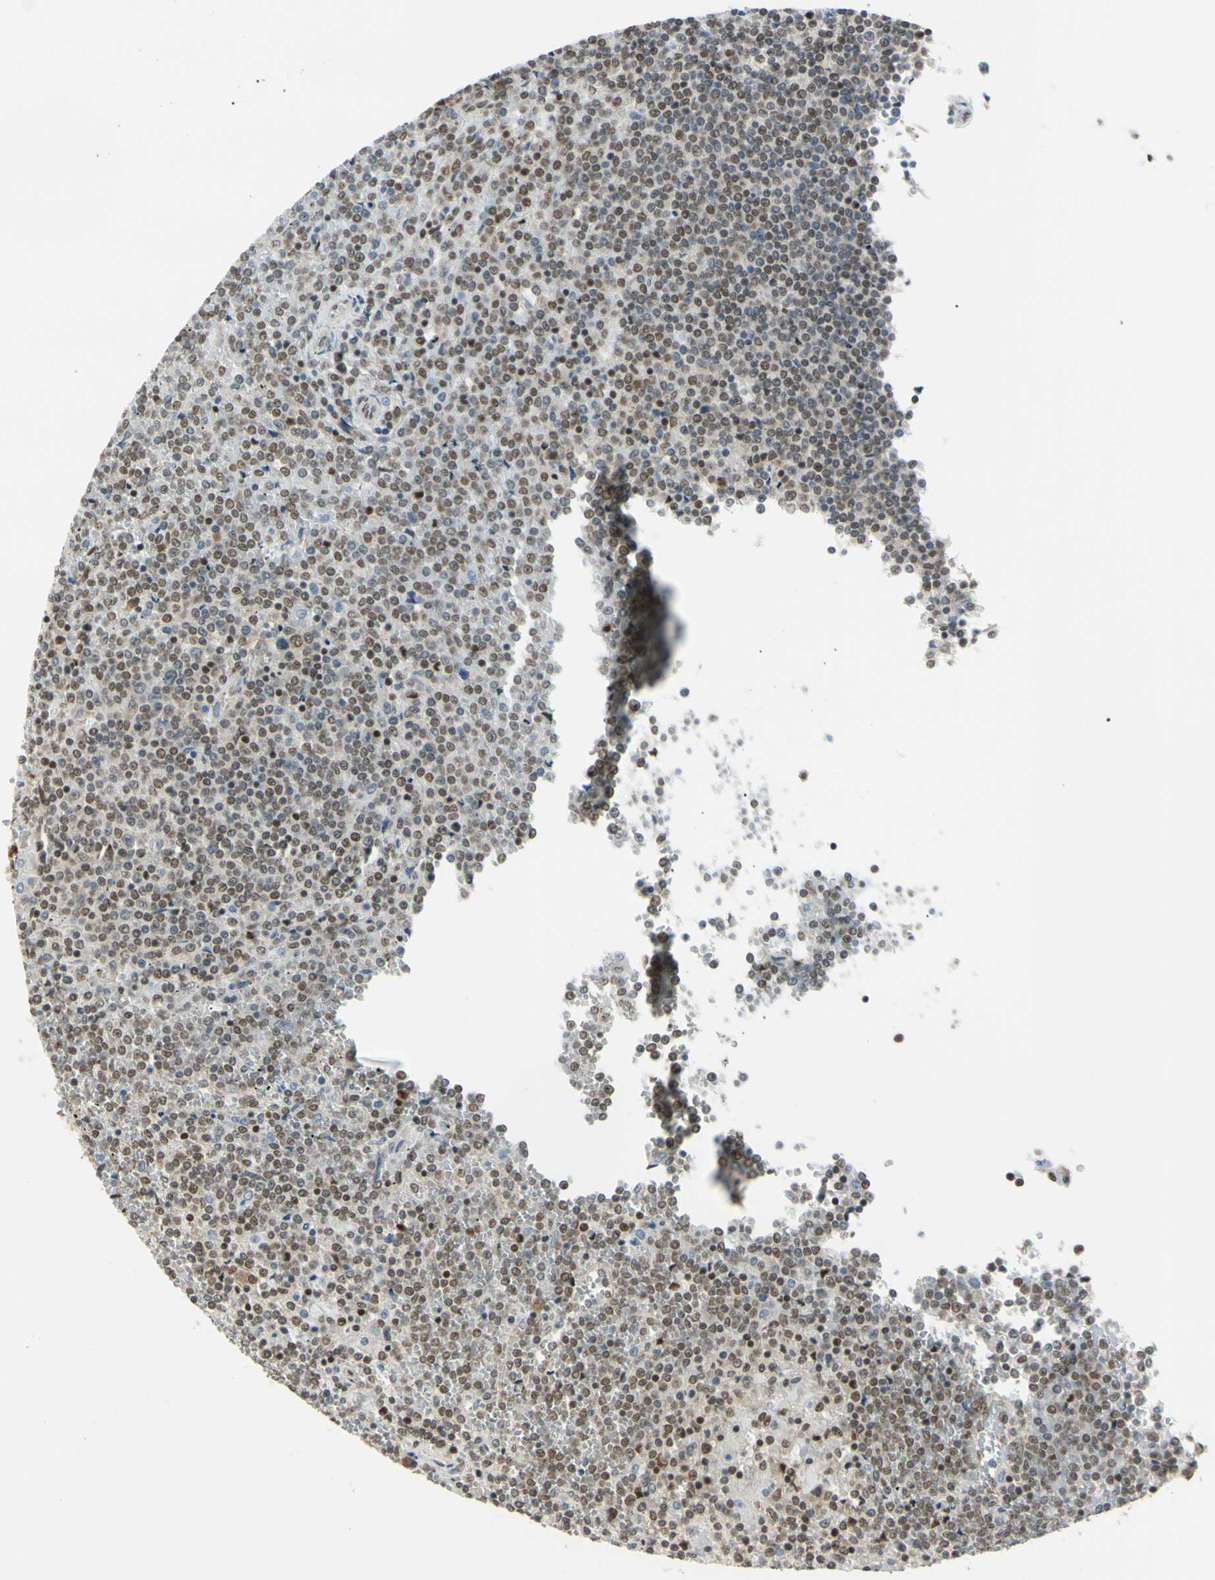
{"staining": {"intensity": "weak", "quantity": "25%-75%", "location": "cytoplasmic/membranous,nuclear"}, "tissue": "lymphoma", "cell_type": "Tumor cells", "image_type": "cancer", "snomed": [{"axis": "morphology", "description": "Malignant lymphoma, non-Hodgkin's type, Low grade"}, {"axis": "topography", "description": "Spleen"}], "caption": "Lymphoma stained with IHC demonstrates weak cytoplasmic/membranous and nuclear positivity in about 25%-75% of tumor cells.", "gene": "BRMS1", "patient": {"sex": "female", "age": 19}}